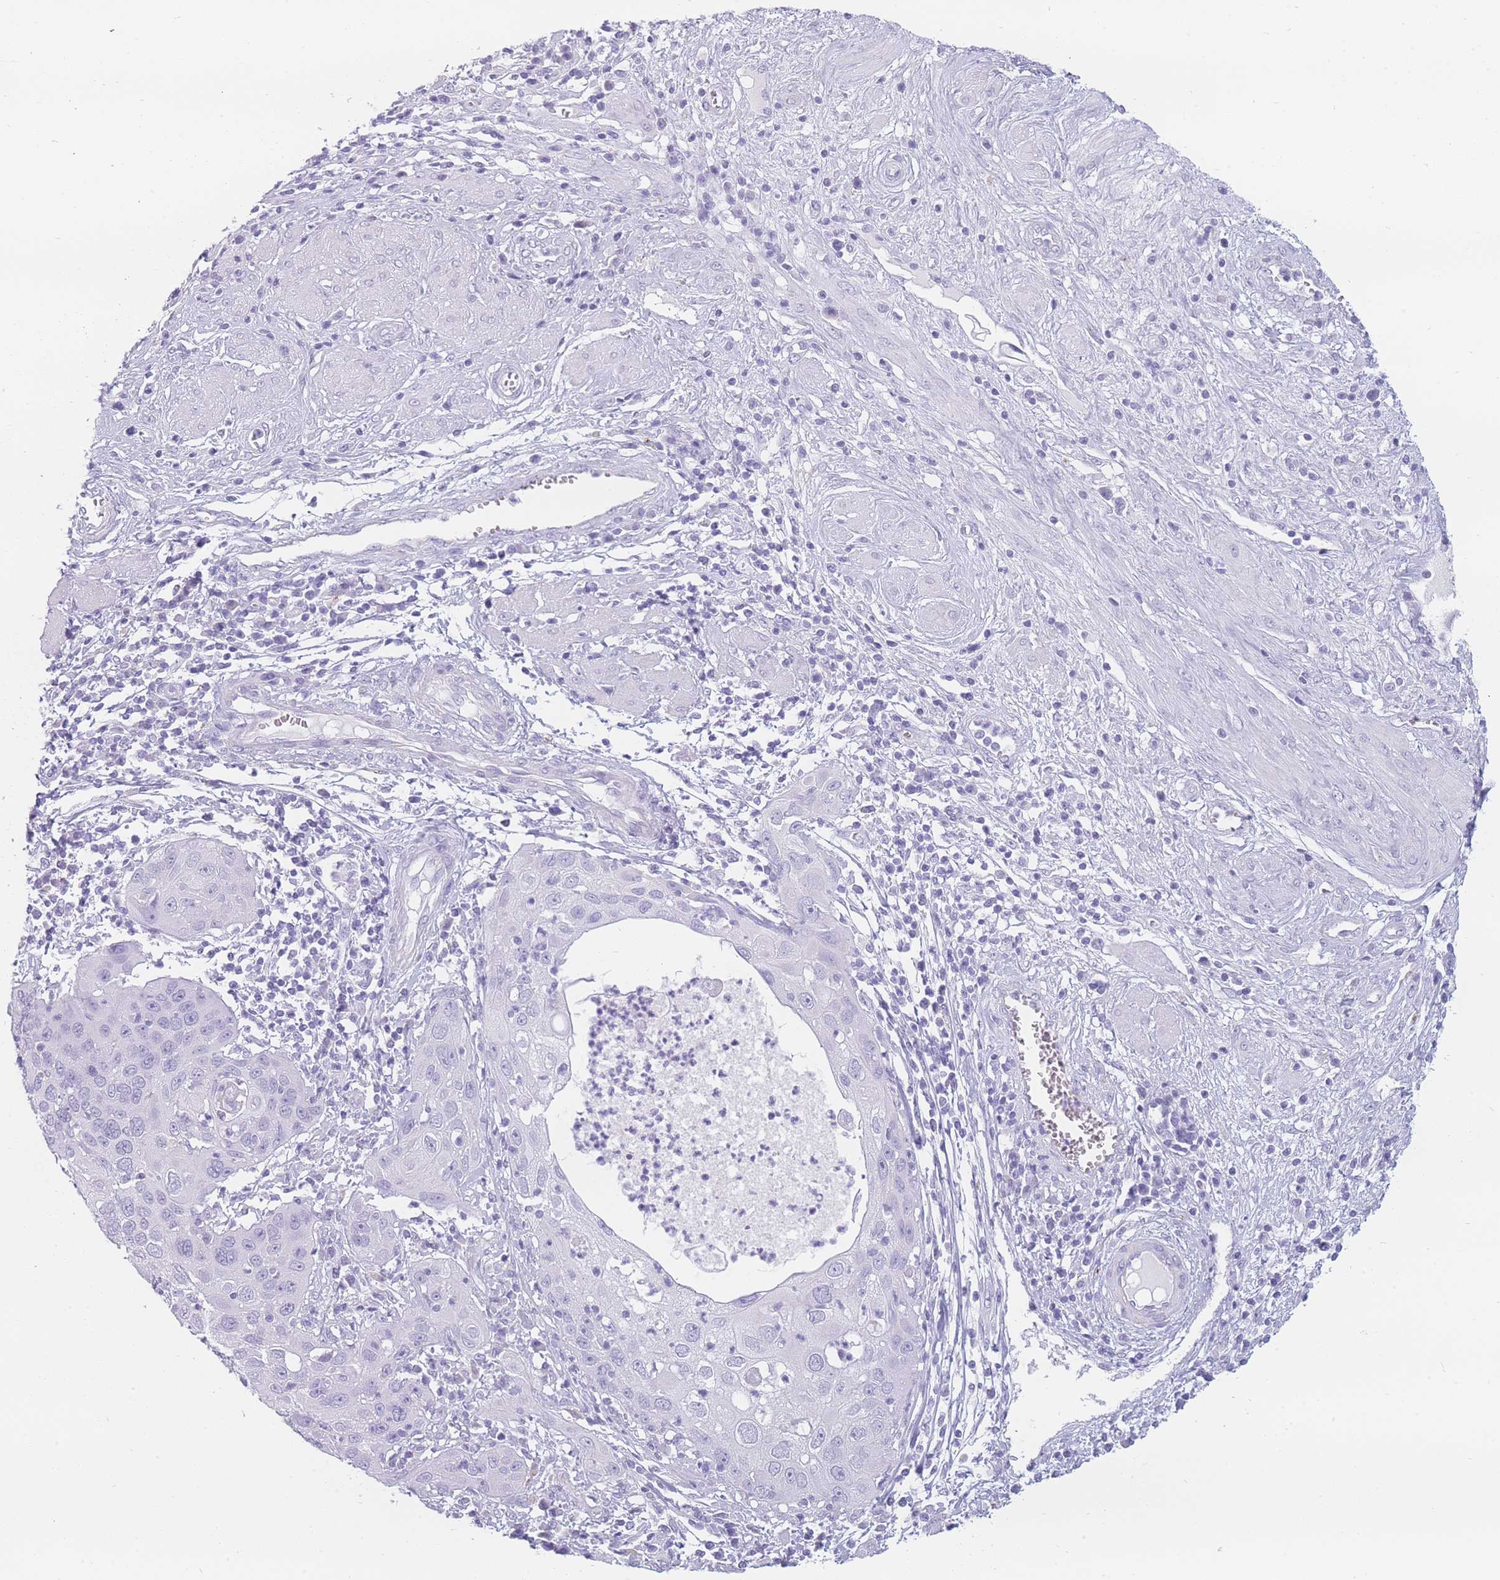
{"staining": {"intensity": "negative", "quantity": "none", "location": "none"}, "tissue": "cervical cancer", "cell_type": "Tumor cells", "image_type": "cancer", "snomed": [{"axis": "morphology", "description": "Squamous cell carcinoma, NOS"}, {"axis": "topography", "description": "Cervix"}], "caption": "This micrograph is of squamous cell carcinoma (cervical) stained with IHC to label a protein in brown with the nuclei are counter-stained blue. There is no positivity in tumor cells.", "gene": "UPK1A", "patient": {"sex": "female", "age": 36}}